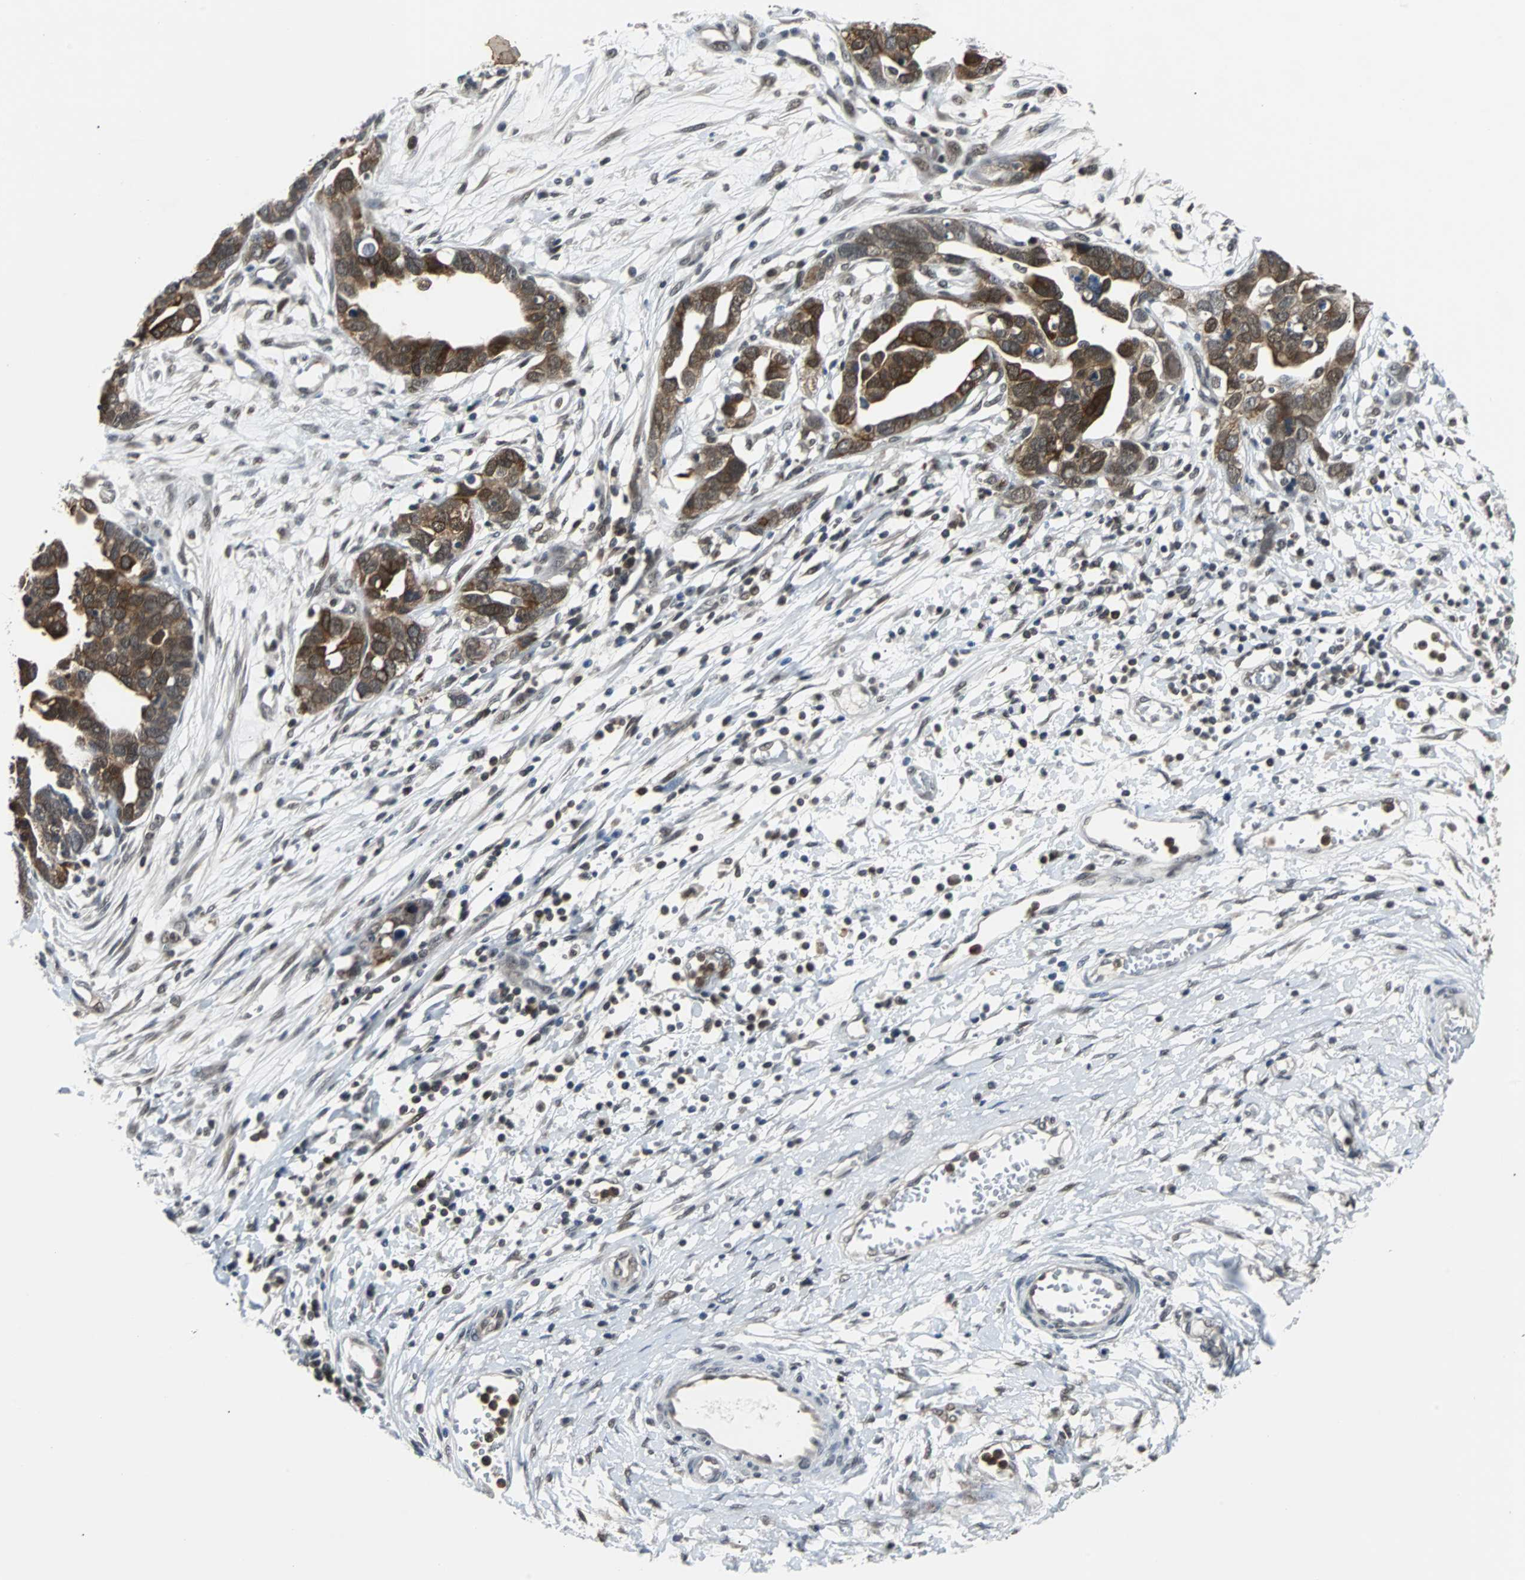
{"staining": {"intensity": "strong", "quantity": ">75%", "location": "cytoplasmic/membranous,nuclear"}, "tissue": "ovarian cancer", "cell_type": "Tumor cells", "image_type": "cancer", "snomed": [{"axis": "morphology", "description": "Cystadenocarcinoma, serous, NOS"}, {"axis": "topography", "description": "Ovary"}], "caption": "Immunohistochemical staining of ovarian cancer (serous cystadenocarcinoma) exhibits strong cytoplasmic/membranous and nuclear protein expression in about >75% of tumor cells.", "gene": "SIRT1", "patient": {"sex": "female", "age": 54}}